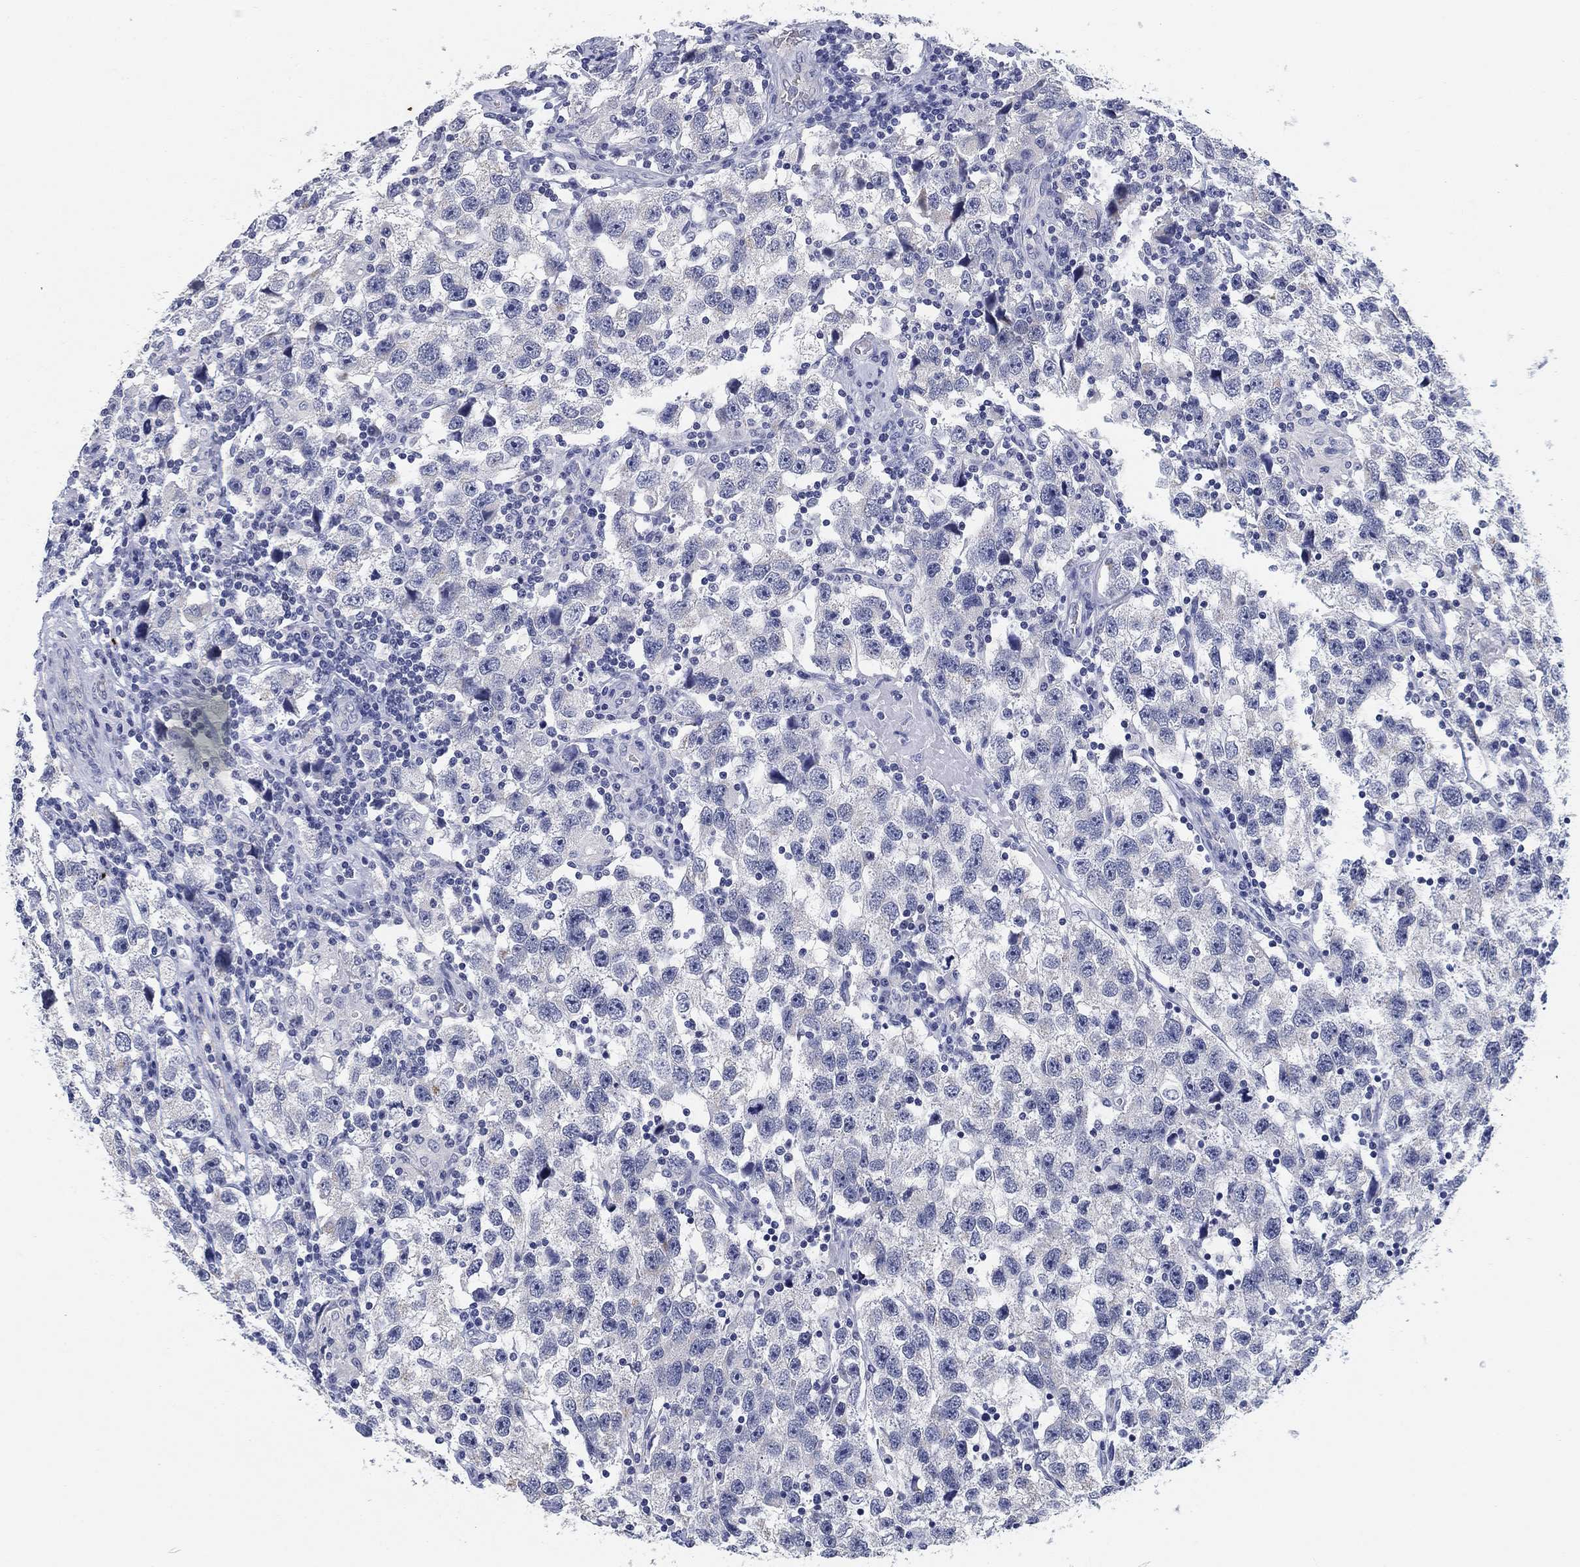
{"staining": {"intensity": "negative", "quantity": "none", "location": "none"}, "tissue": "testis cancer", "cell_type": "Tumor cells", "image_type": "cancer", "snomed": [{"axis": "morphology", "description": "Seminoma, NOS"}, {"axis": "topography", "description": "Testis"}], "caption": "Human testis seminoma stained for a protein using immunohistochemistry shows no positivity in tumor cells.", "gene": "CLUL1", "patient": {"sex": "male", "age": 26}}